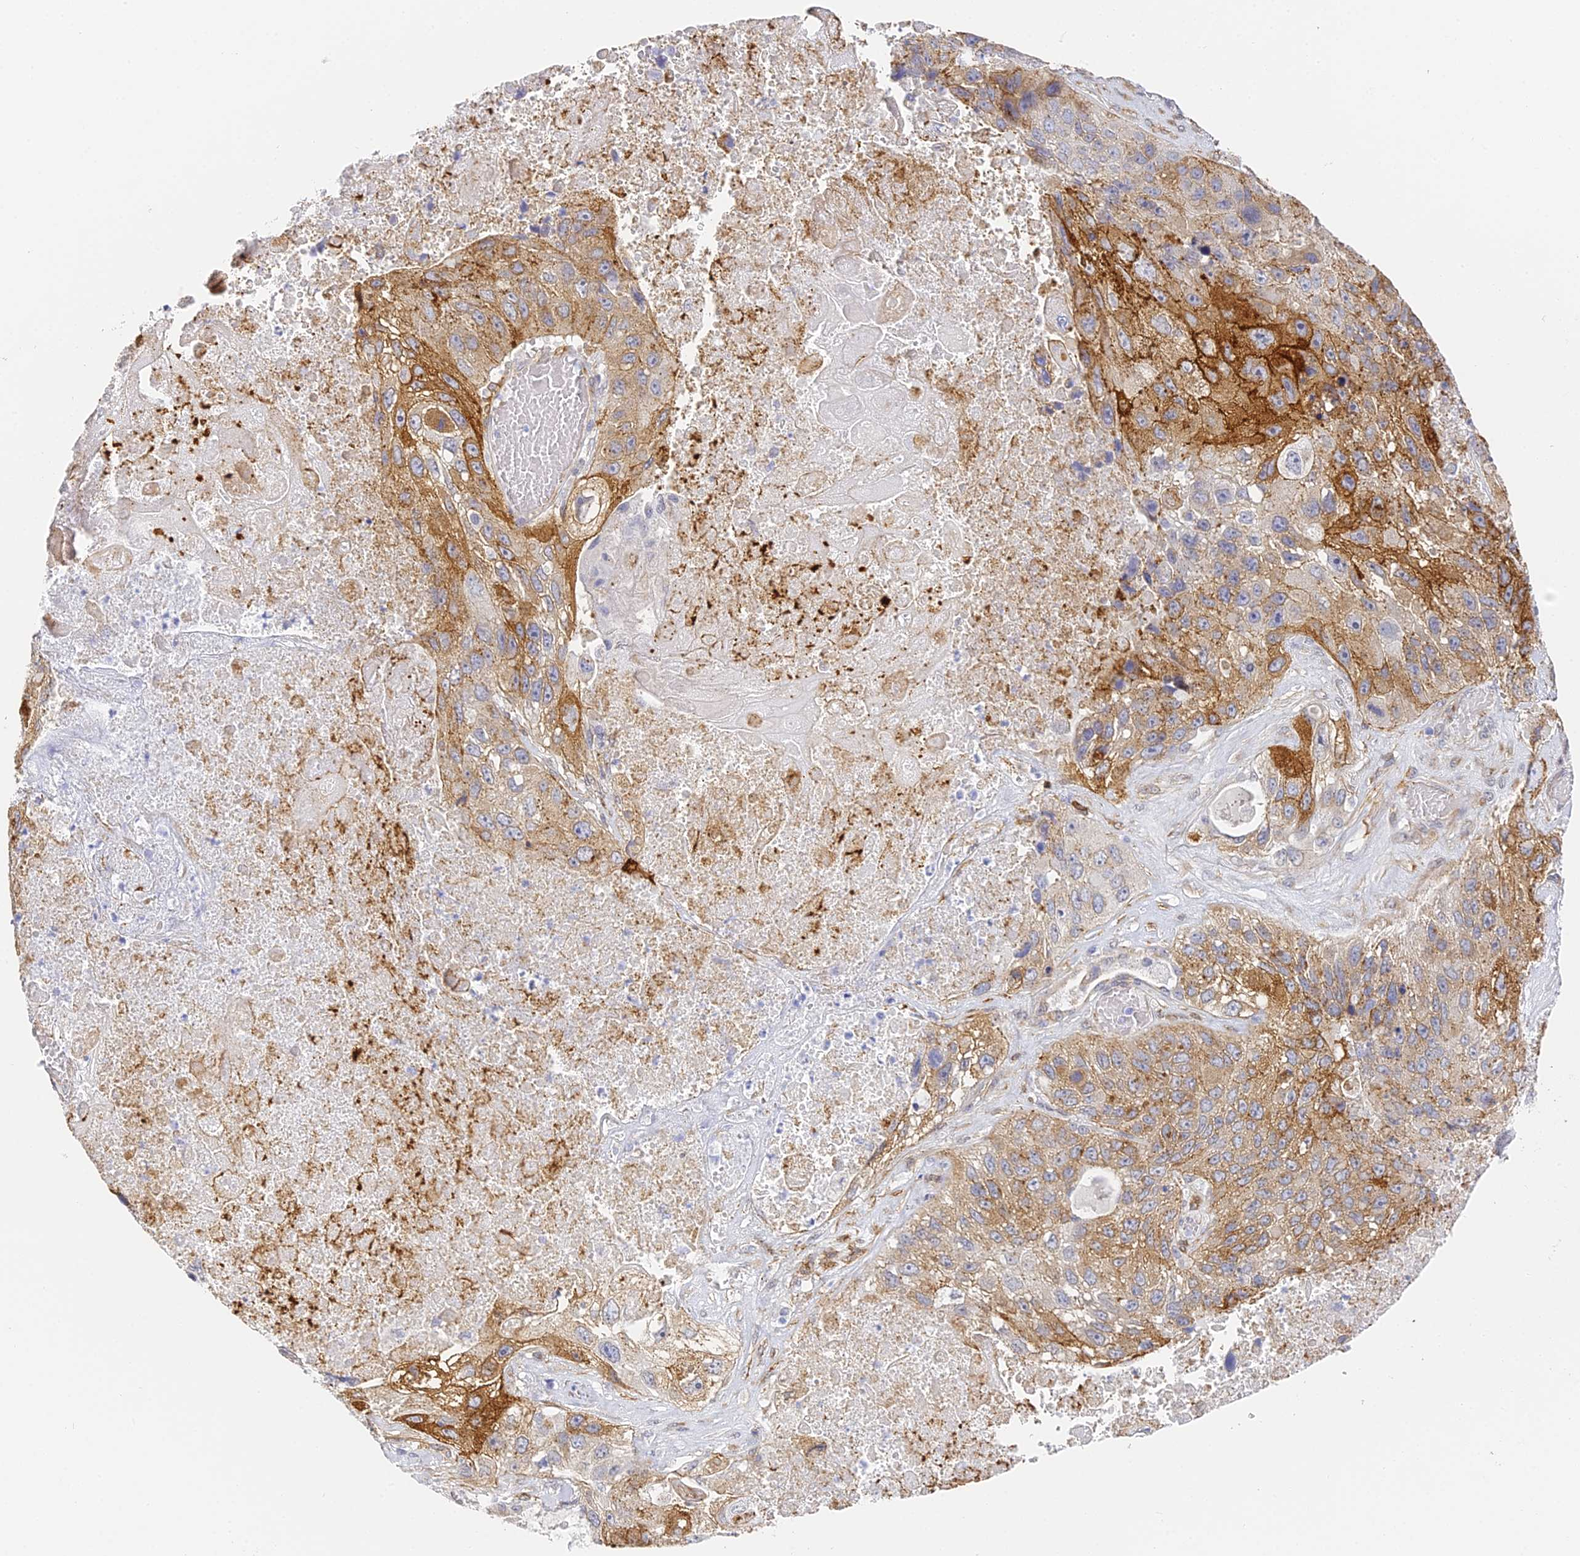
{"staining": {"intensity": "strong", "quantity": "<25%", "location": "cytoplasmic/membranous"}, "tissue": "lung cancer", "cell_type": "Tumor cells", "image_type": "cancer", "snomed": [{"axis": "morphology", "description": "Squamous cell carcinoma, NOS"}, {"axis": "topography", "description": "Lung"}], "caption": "Lung squamous cell carcinoma stained with immunohistochemistry exhibits strong cytoplasmic/membranous positivity in about <25% of tumor cells. The staining was performed using DAB (3,3'-diaminobenzidine) to visualize the protein expression in brown, while the nuclei were stained in blue with hematoxylin (Magnification: 20x).", "gene": "GJA1", "patient": {"sex": "male", "age": 61}}